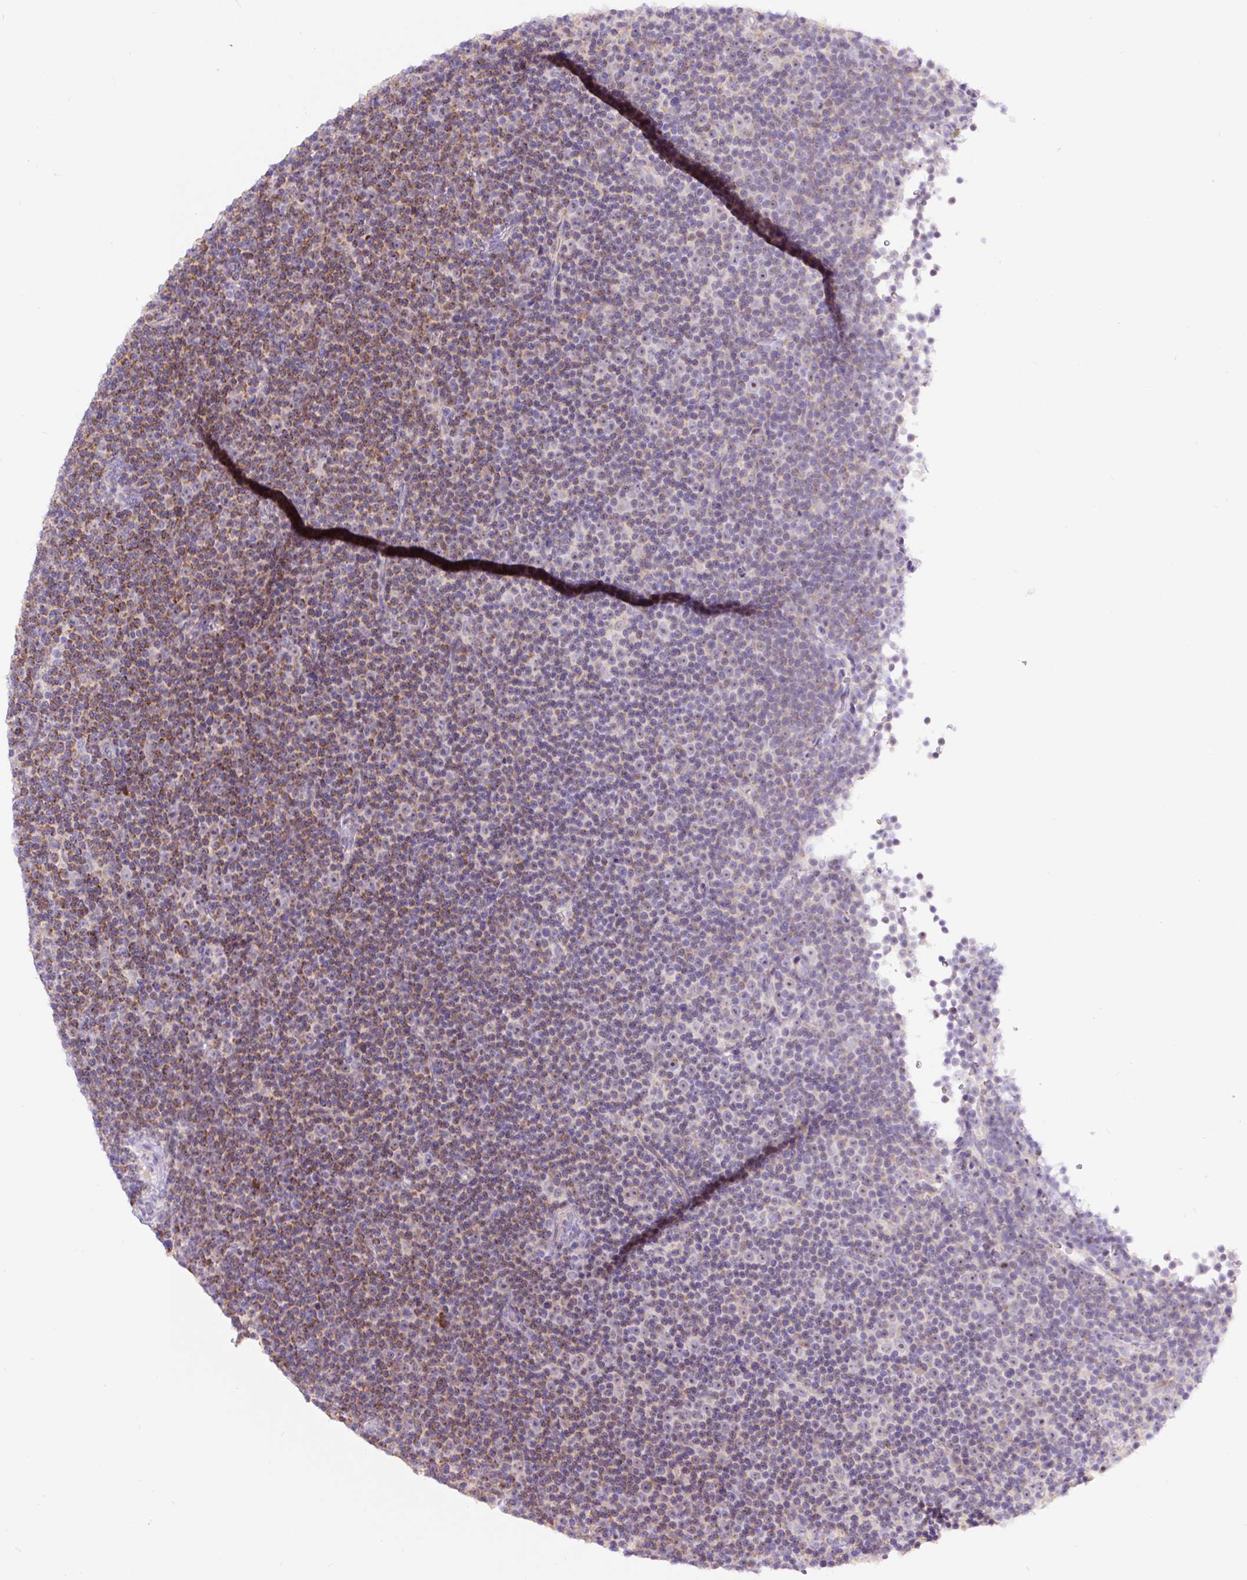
{"staining": {"intensity": "moderate", "quantity": ">75%", "location": "cytoplasmic/membranous"}, "tissue": "lymphoma", "cell_type": "Tumor cells", "image_type": "cancer", "snomed": [{"axis": "morphology", "description": "Malignant lymphoma, non-Hodgkin's type, Low grade"}, {"axis": "topography", "description": "Lymph node"}], "caption": "A micrograph of human lymphoma stained for a protein shows moderate cytoplasmic/membranous brown staining in tumor cells. The staining was performed using DAB to visualize the protein expression in brown, while the nuclei were stained in blue with hematoxylin (Magnification: 20x).", "gene": "ZNF596", "patient": {"sex": "female", "age": 67}}